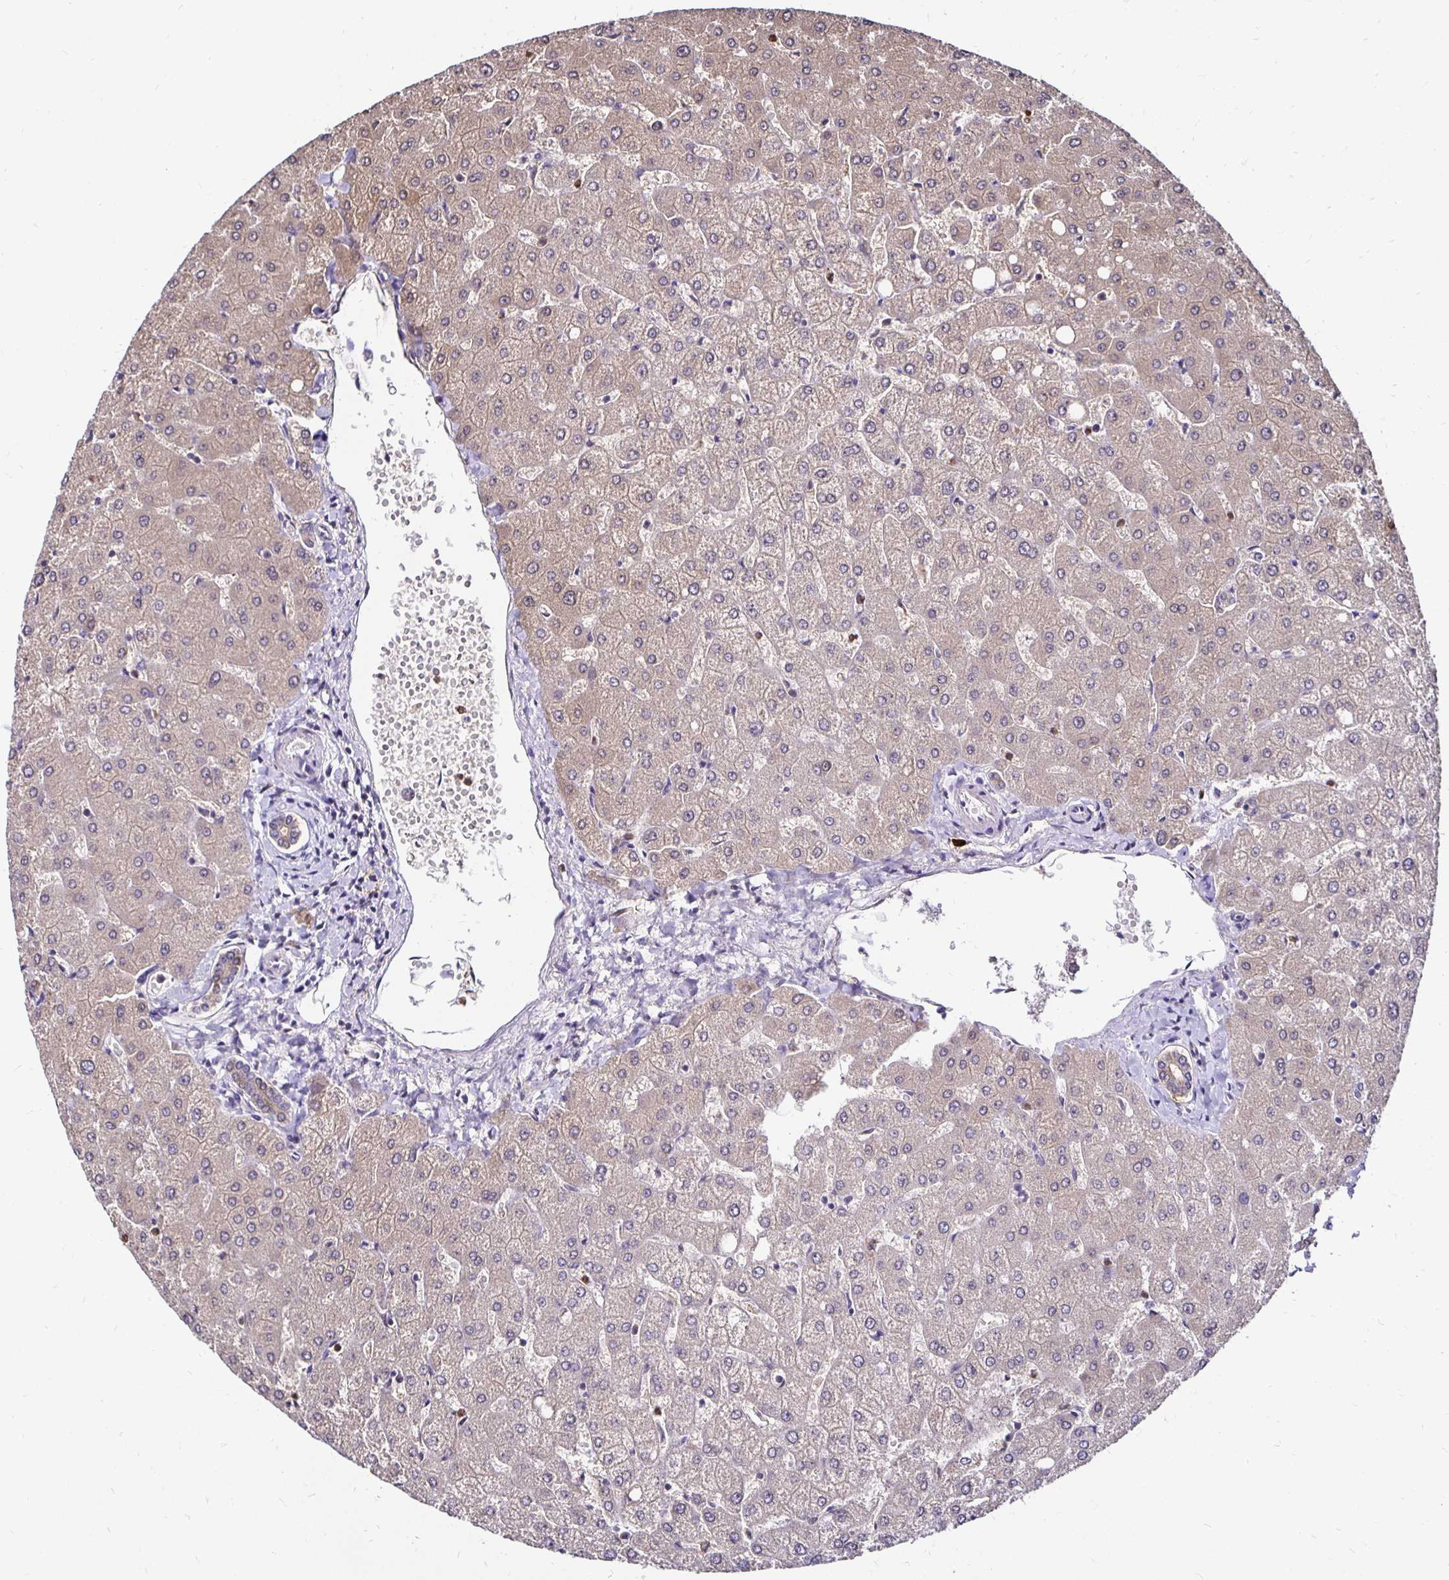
{"staining": {"intensity": "weak", "quantity": "25%-75%", "location": "cytoplasmic/membranous"}, "tissue": "liver", "cell_type": "Cholangiocytes", "image_type": "normal", "snomed": [{"axis": "morphology", "description": "Normal tissue, NOS"}, {"axis": "topography", "description": "Liver"}], "caption": "Liver stained with DAB immunohistochemistry (IHC) exhibits low levels of weak cytoplasmic/membranous expression in about 25%-75% of cholangiocytes. The protein of interest is stained brown, and the nuclei are stained in blue (DAB (3,3'-diaminobenzidine) IHC with brightfield microscopy, high magnification).", "gene": "TXN", "patient": {"sex": "female", "age": 54}}